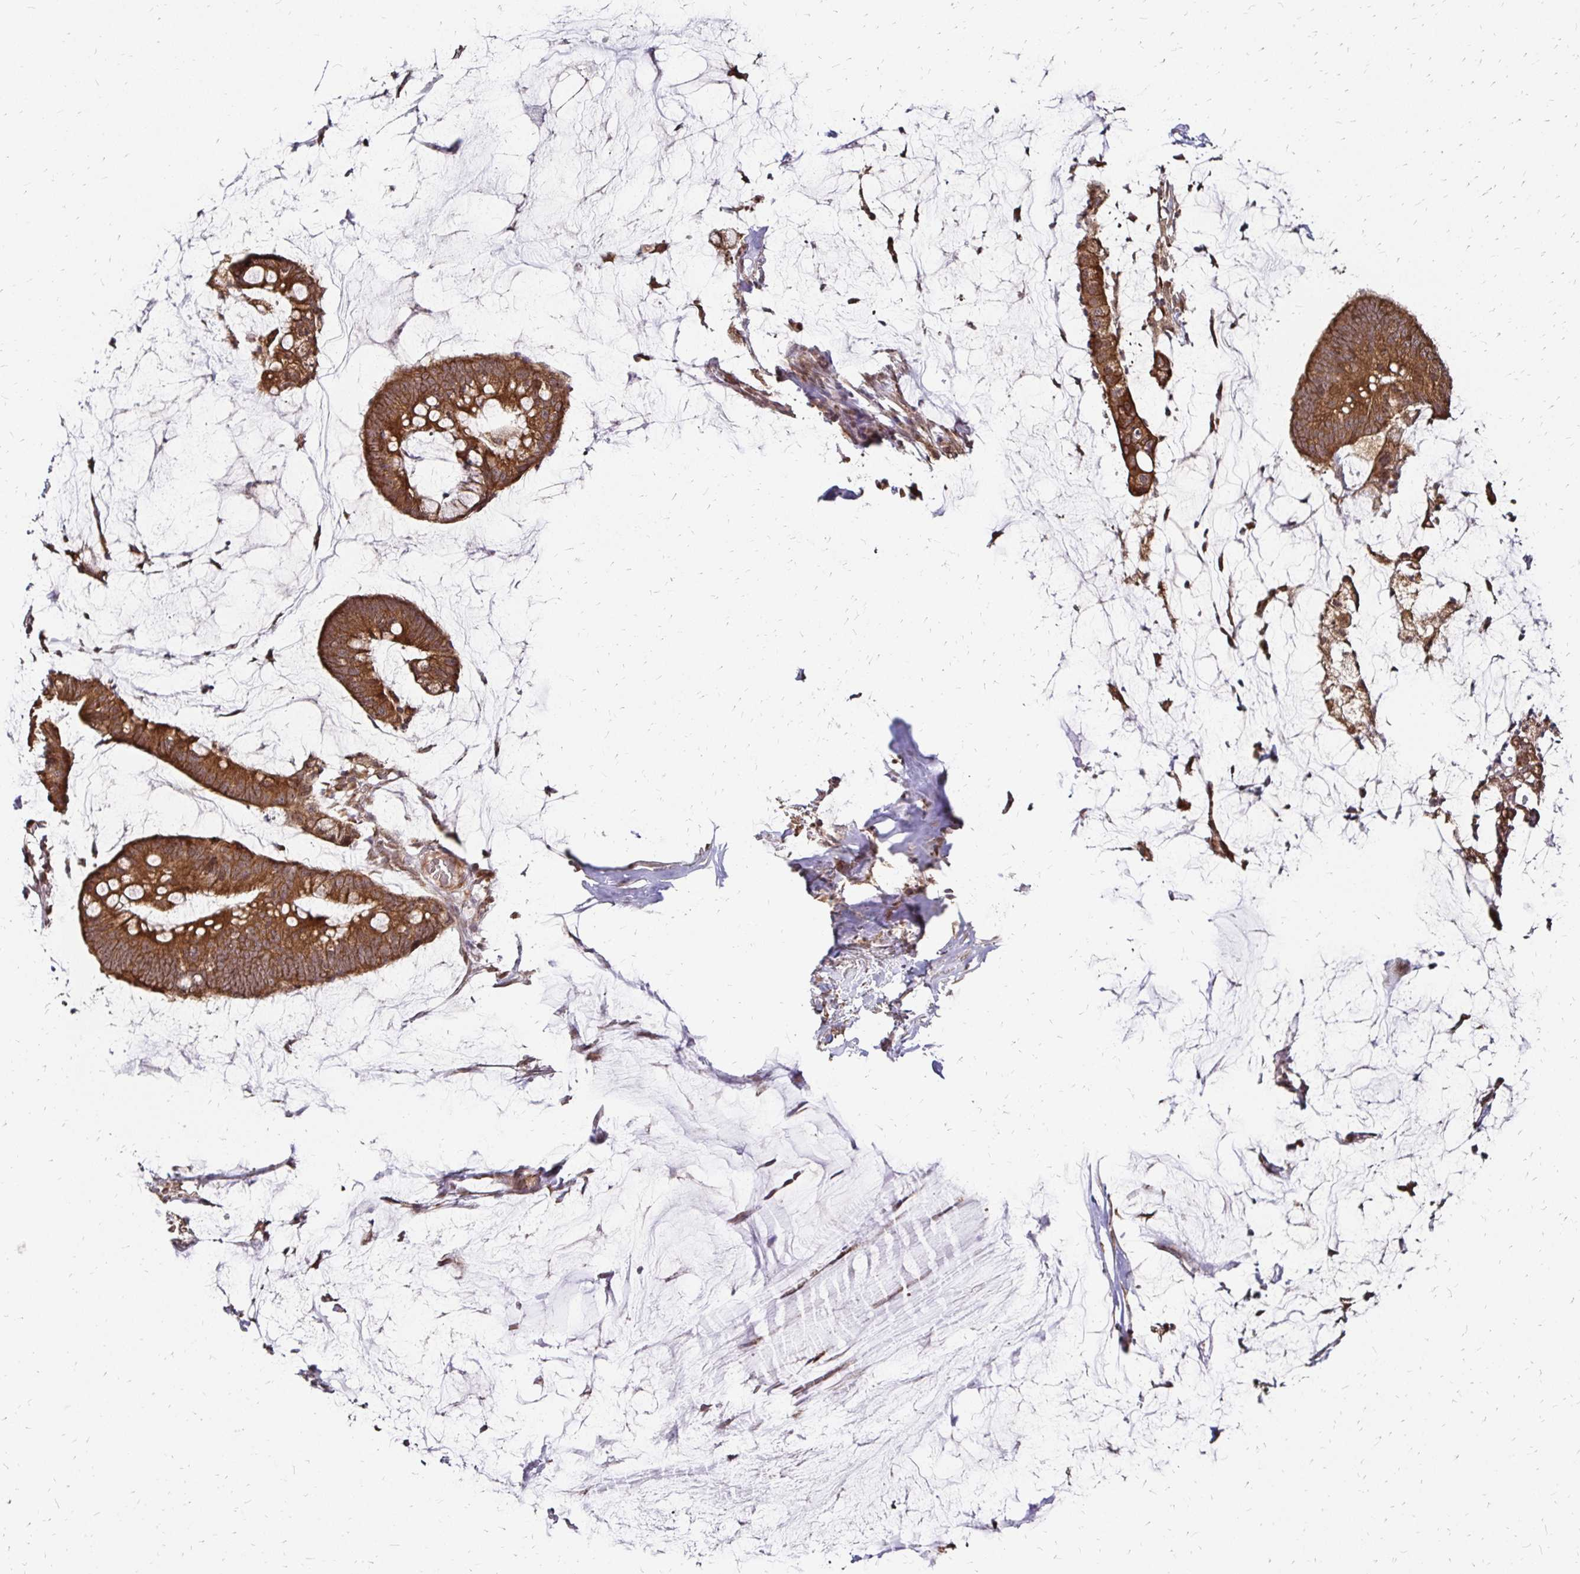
{"staining": {"intensity": "strong", "quantity": ">75%", "location": "cytoplasmic/membranous"}, "tissue": "colorectal cancer", "cell_type": "Tumor cells", "image_type": "cancer", "snomed": [{"axis": "morphology", "description": "Adenocarcinoma, NOS"}, {"axis": "topography", "description": "Colon"}], "caption": "Colorectal adenocarcinoma tissue shows strong cytoplasmic/membranous staining in about >75% of tumor cells, visualized by immunohistochemistry.", "gene": "ZW10", "patient": {"sex": "male", "age": 62}}